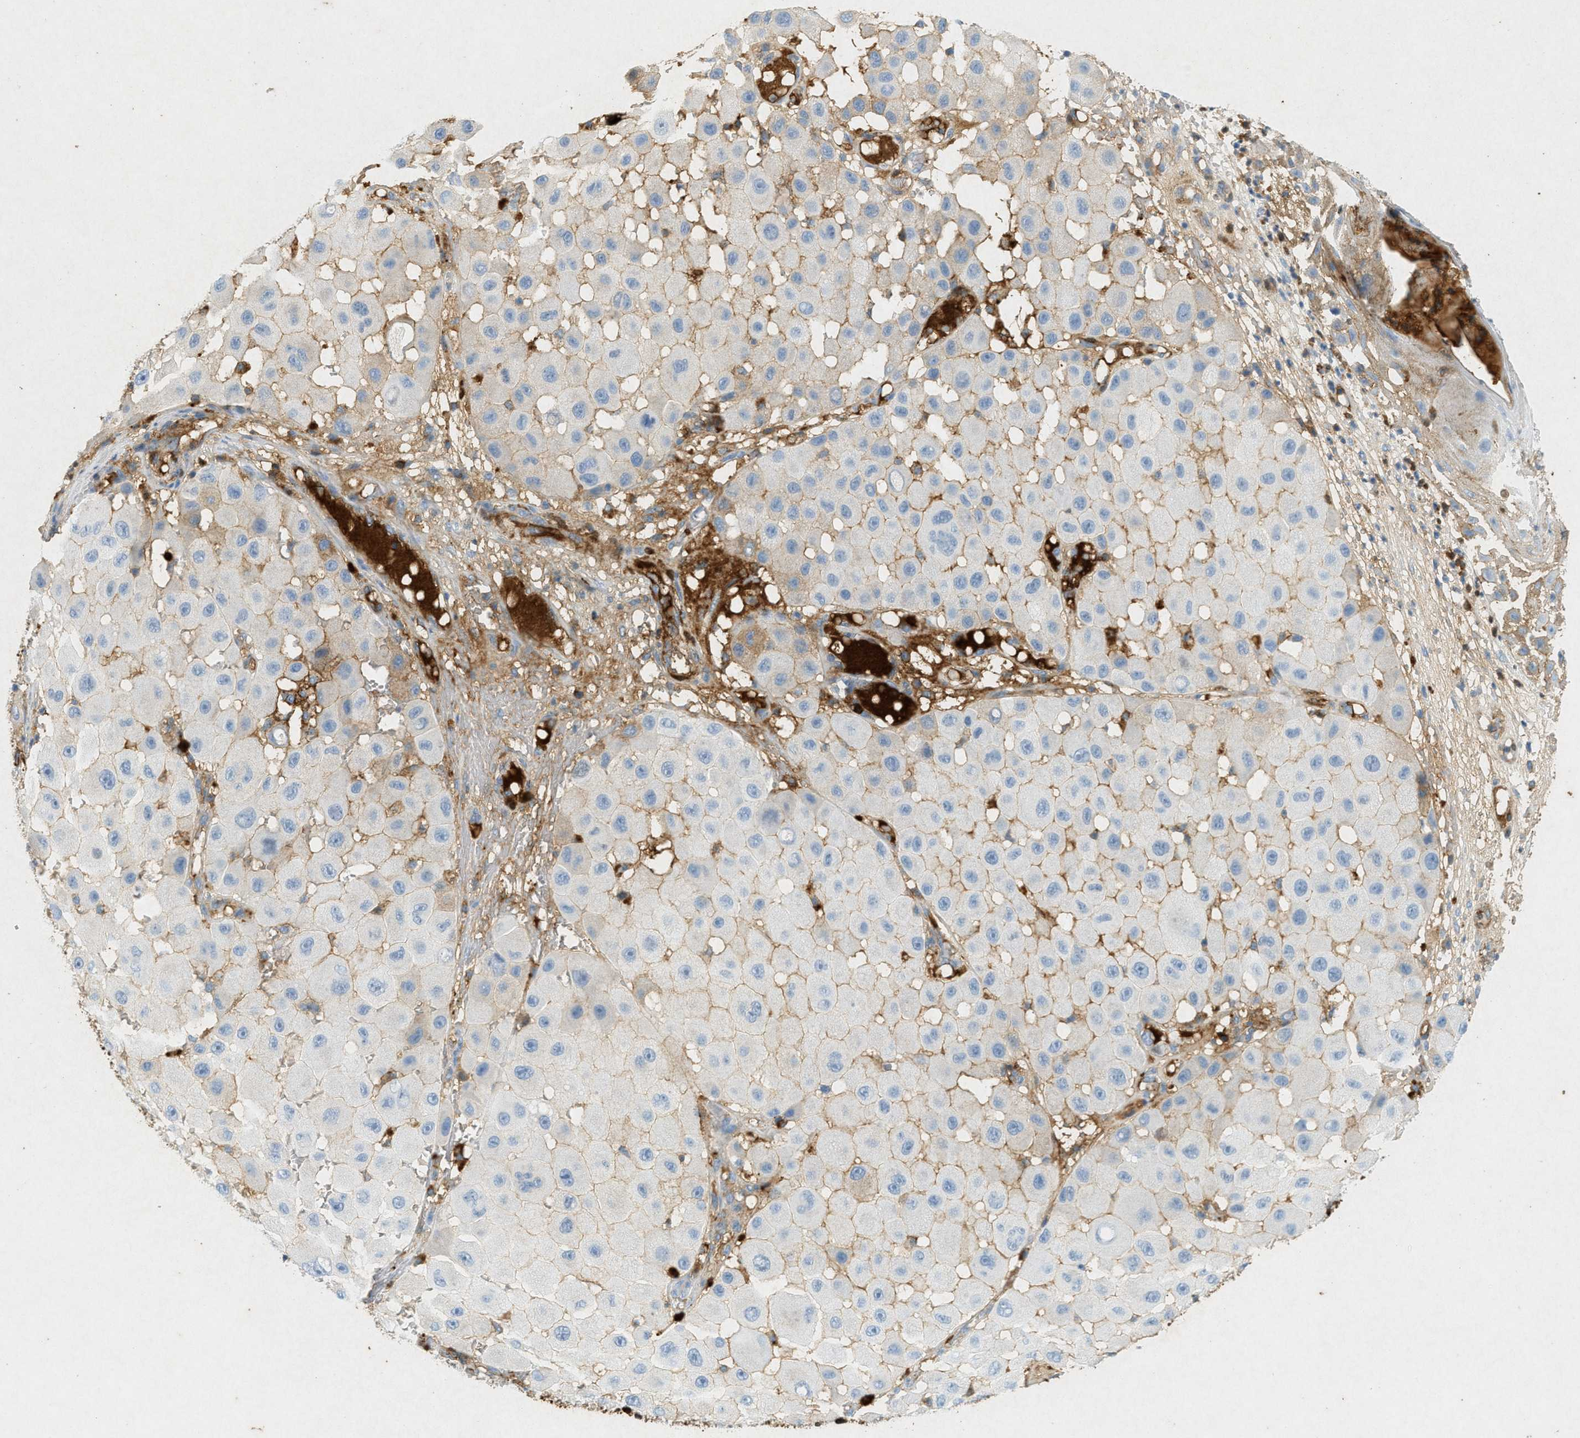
{"staining": {"intensity": "negative", "quantity": "none", "location": "none"}, "tissue": "melanoma", "cell_type": "Tumor cells", "image_type": "cancer", "snomed": [{"axis": "morphology", "description": "Malignant melanoma, NOS"}, {"axis": "topography", "description": "Skin"}], "caption": "This micrograph is of malignant melanoma stained with immunohistochemistry to label a protein in brown with the nuclei are counter-stained blue. There is no expression in tumor cells. (DAB (3,3'-diaminobenzidine) immunohistochemistry, high magnification).", "gene": "F2", "patient": {"sex": "female", "age": 81}}